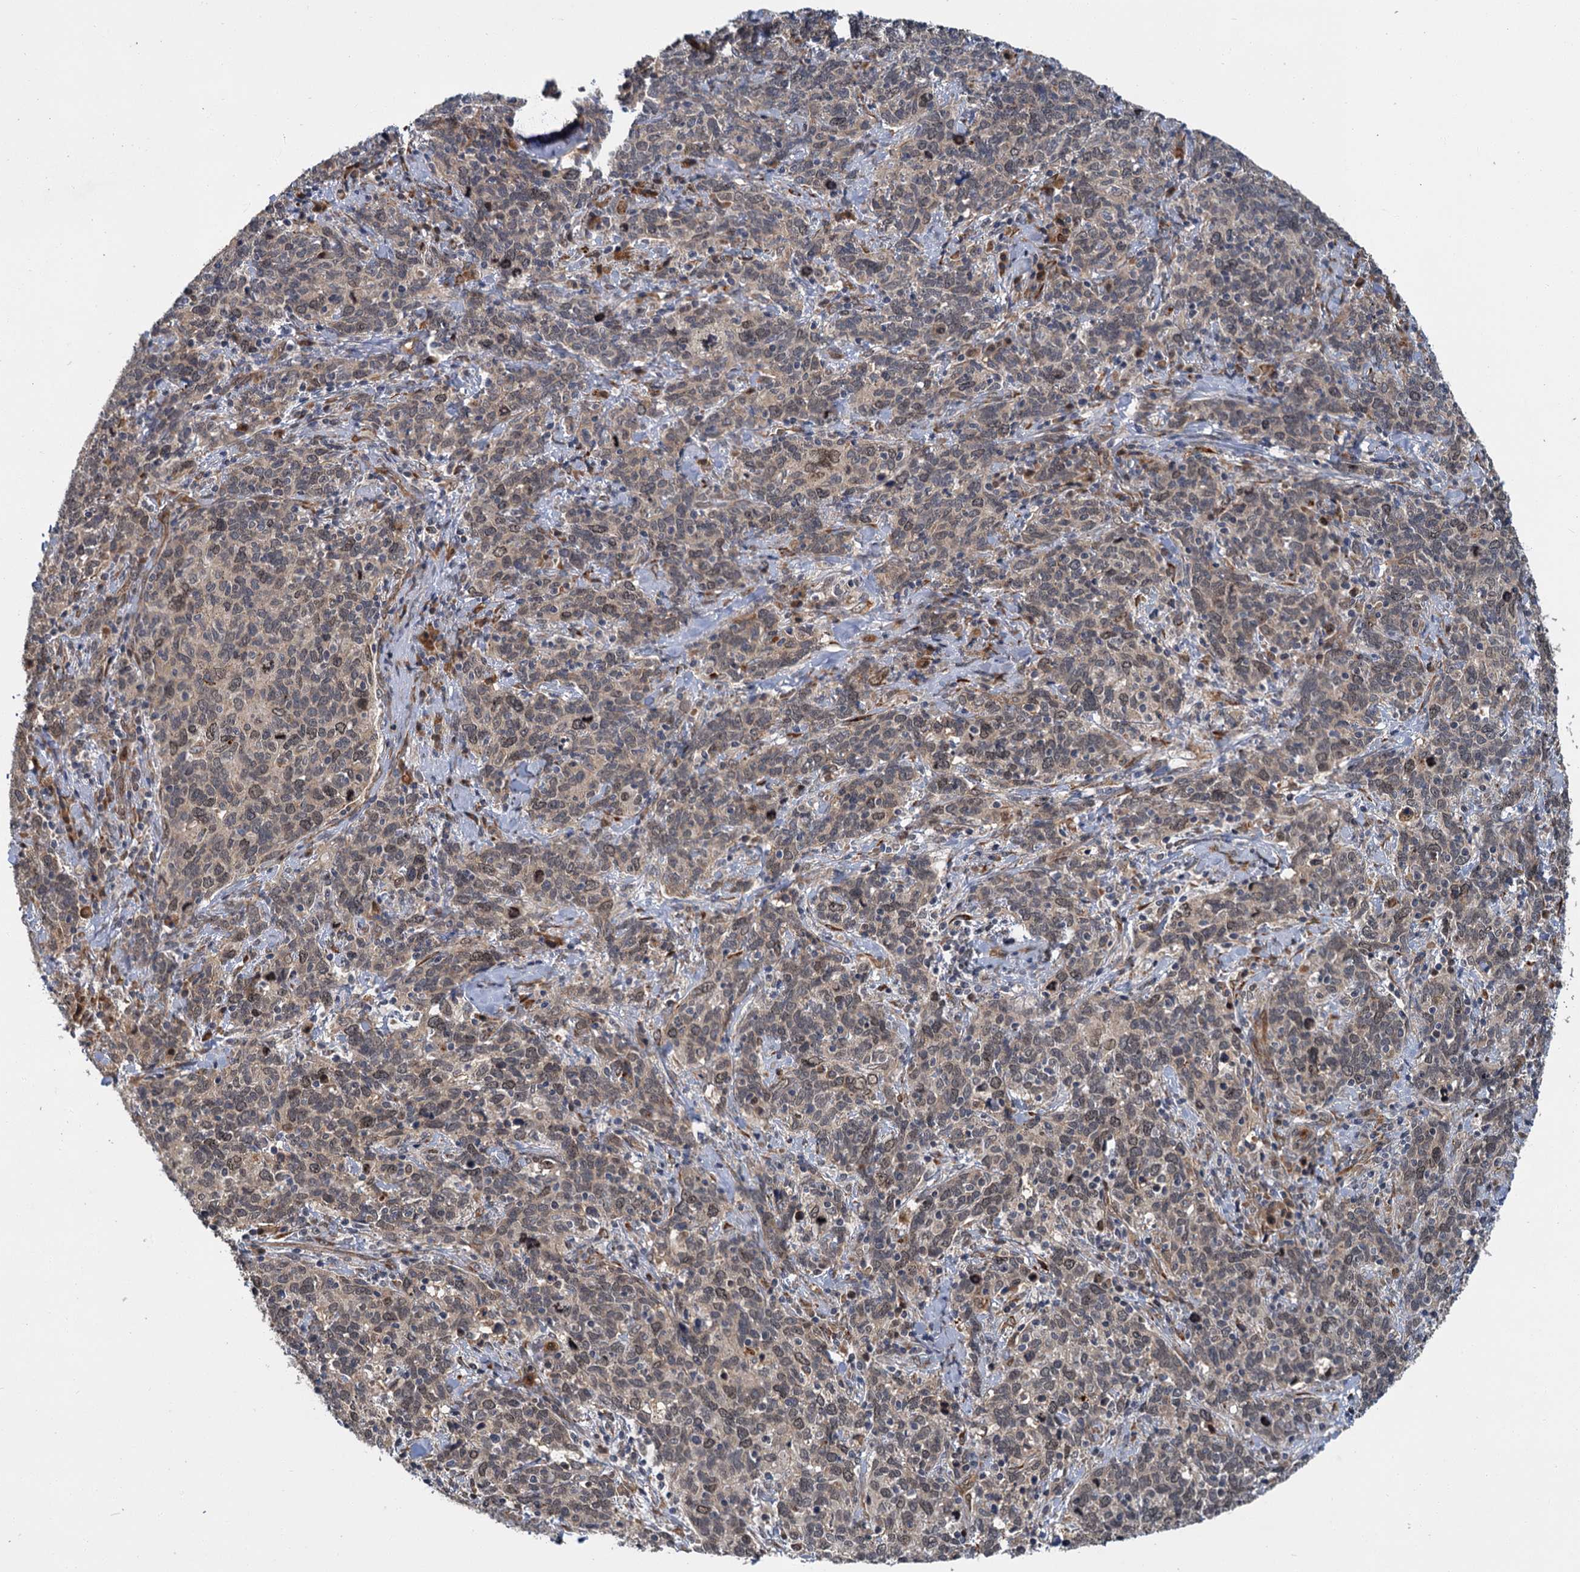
{"staining": {"intensity": "weak", "quantity": "<25%", "location": "cytoplasmic/membranous,nuclear"}, "tissue": "cervical cancer", "cell_type": "Tumor cells", "image_type": "cancer", "snomed": [{"axis": "morphology", "description": "Squamous cell carcinoma, NOS"}, {"axis": "topography", "description": "Cervix"}], "caption": "The histopathology image demonstrates no significant expression in tumor cells of squamous cell carcinoma (cervical).", "gene": "APBA2", "patient": {"sex": "female", "age": 41}}